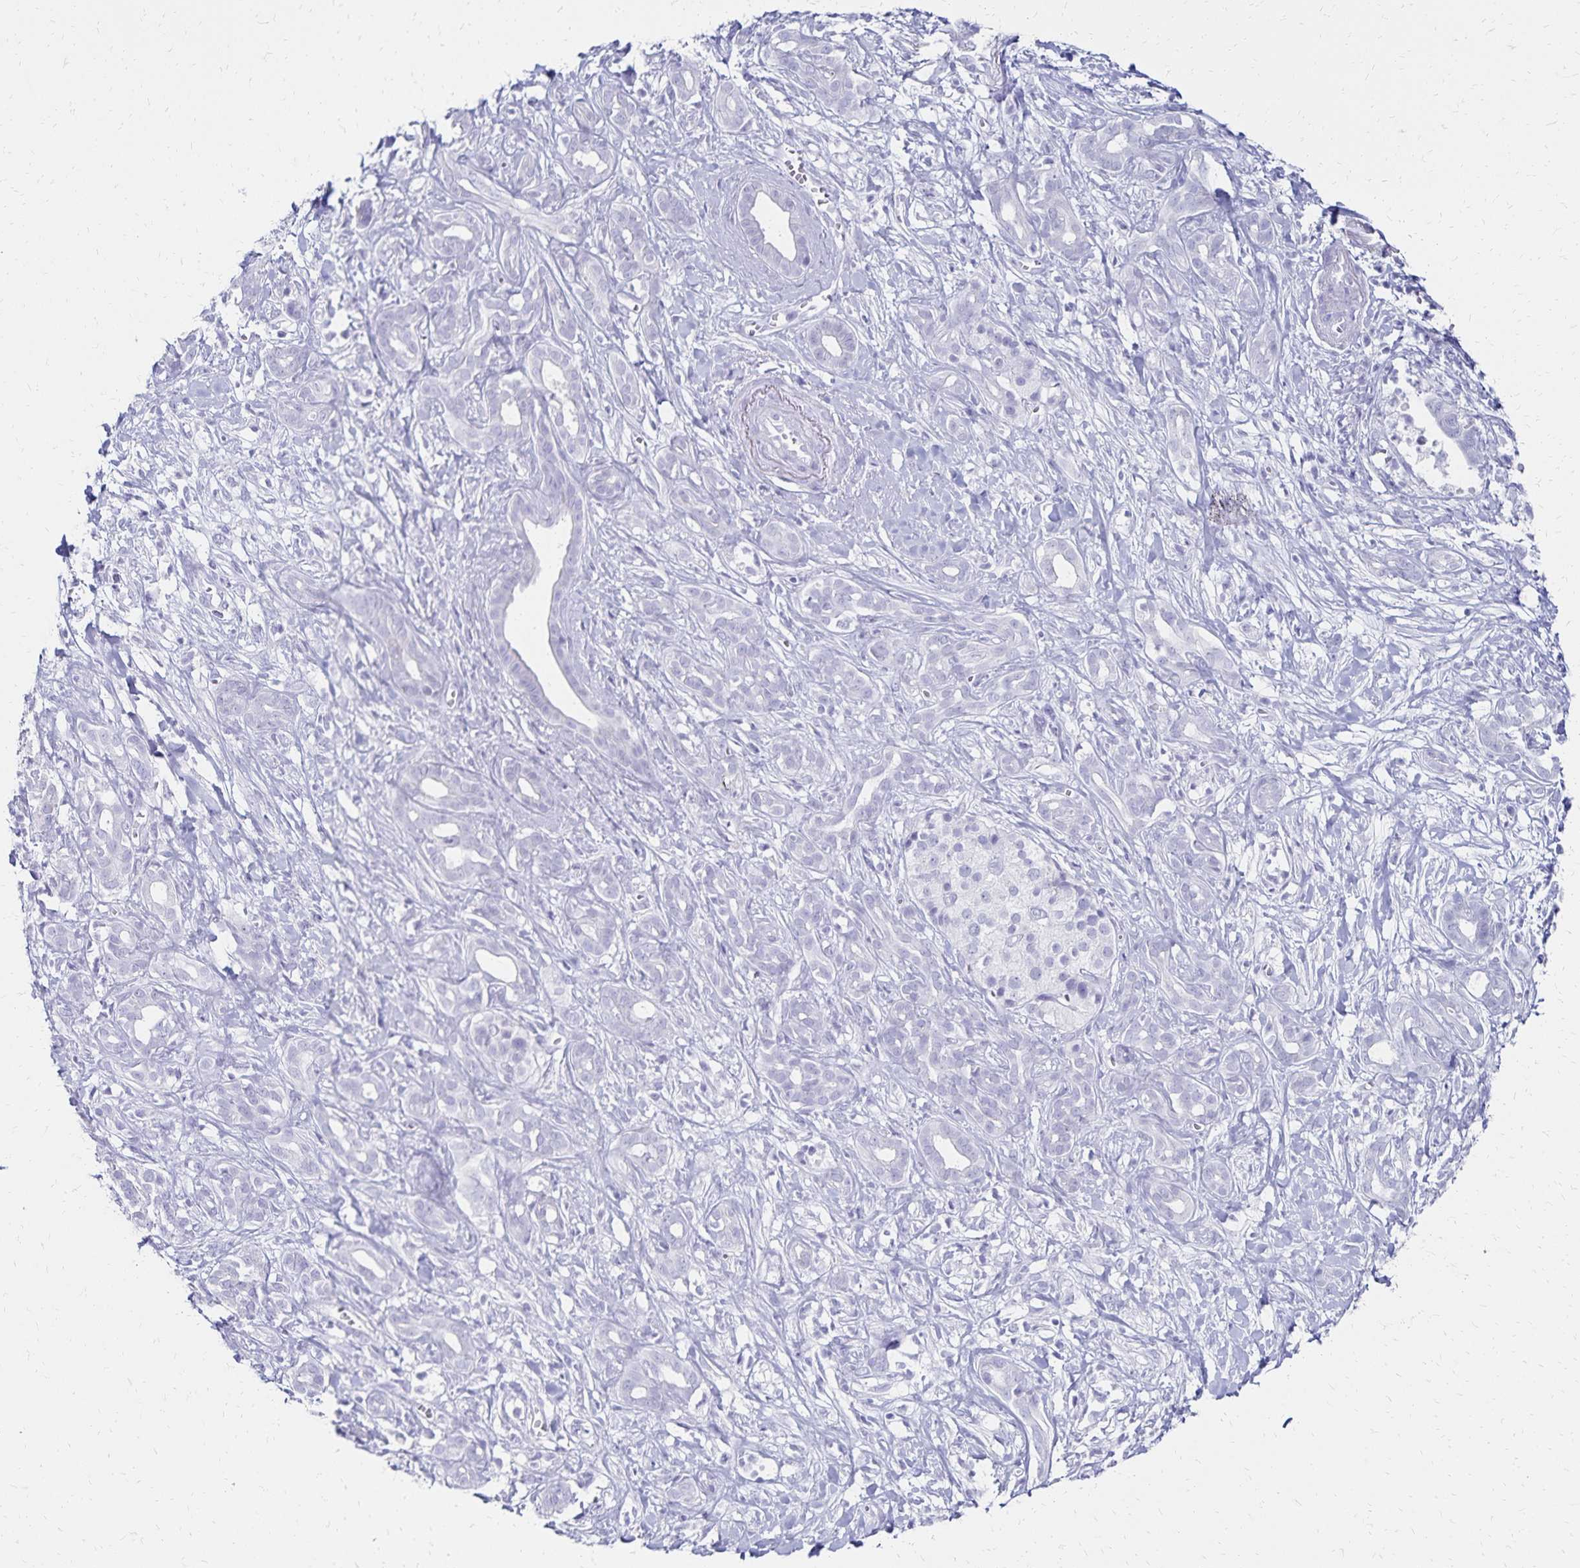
{"staining": {"intensity": "negative", "quantity": "none", "location": "none"}, "tissue": "pancreatic cancer", "cell_type": "Tumor cells", "image_type": "cancer", "snomed": [{"axis": "morphology", "description": "Adenocarcinoma, NOS"}, {"axis": "topography", "description": "Pancreas"}], "caption": "Immunohistochemistry of adenocarcinoma (pancreatic) reveals no positivity in tumor cells.", "gene": "GIP", "patient": {"sex": "male", "age": 61}}